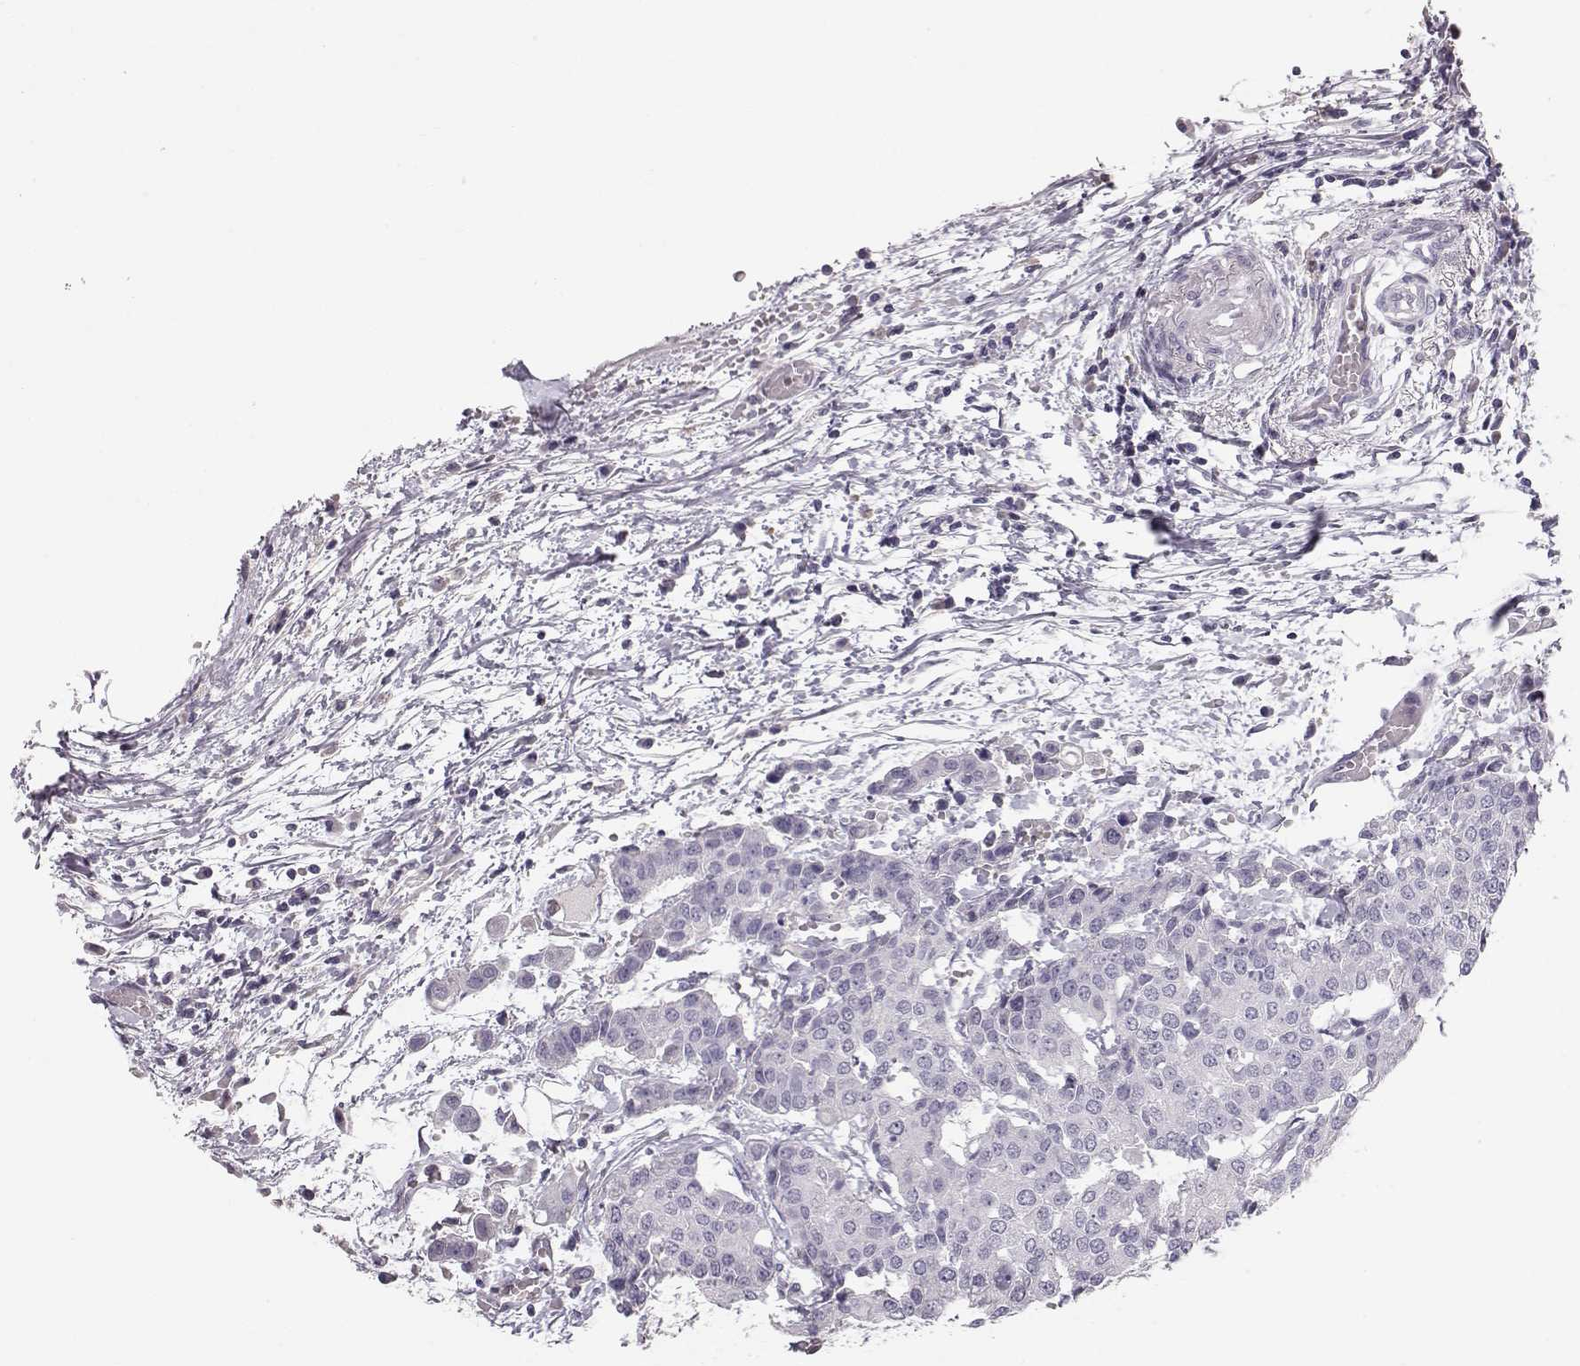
{"staining": {"intensity": "negative", "quantity": "none", "location": "none"}, "tissue": "carcinoid", "cell_type": "Tumor cells", "image_type": "cancer", "snomed": [{"axis": "morphology", "description": "Carcinoid, malignant, NOS"}, {"axis": "topography", "description": "Colon"}], "caption": "High power microscopy photomicrograph of an IHC histopathology image of malignant carcinoid, revealing no significant positivity in tumor cells.", "gene": "POU1F1", "patient": {"sex": "male", "age": 81}}